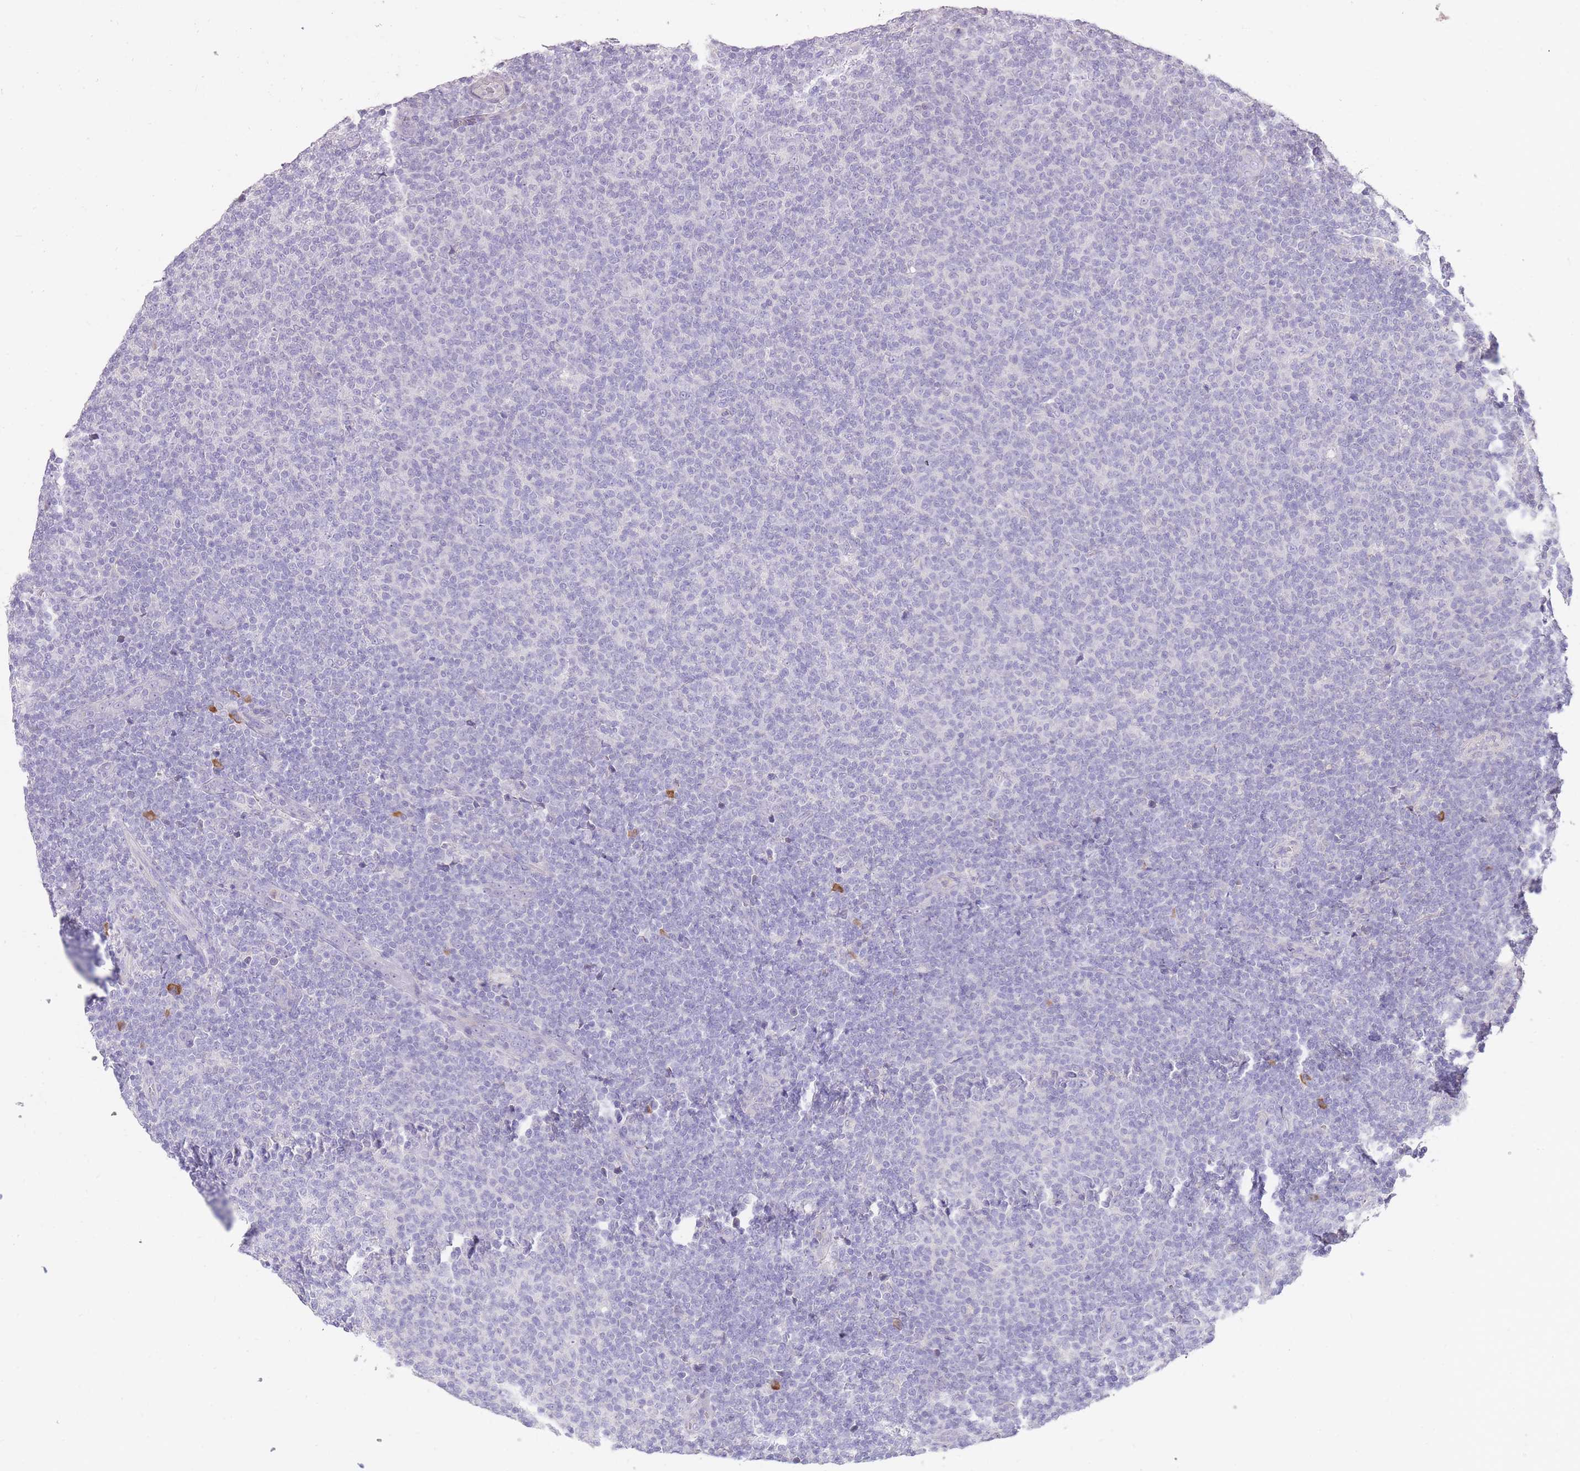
{"staining": {"intensity": "negative", "quantity": "none", "location": "none"}, "tissue": "lymphoma", "cell_type": "Tumor cells", "image_type": "cancer", "snomed": [{"axis": "morphology", "description": "Malignant lymphoma, non-Hodgkin's type, Low grade"}, {"axis": "topography", "description": "Lymph node"}], "caption": "This micrograph is of low-grade malignant lymphoma, non-Hodgkin's type stained with IHC to label a protein in brown with the nuclei are counter-stained blue. There is no staining in tumor cells. (Brightfield microscopy of DAB (3,3'-diaminobenzidine) immunohistochemistry (IHC) at high magnification).", "gene": "FRG2C", "patient": {"sex": "male", "age": 66}}